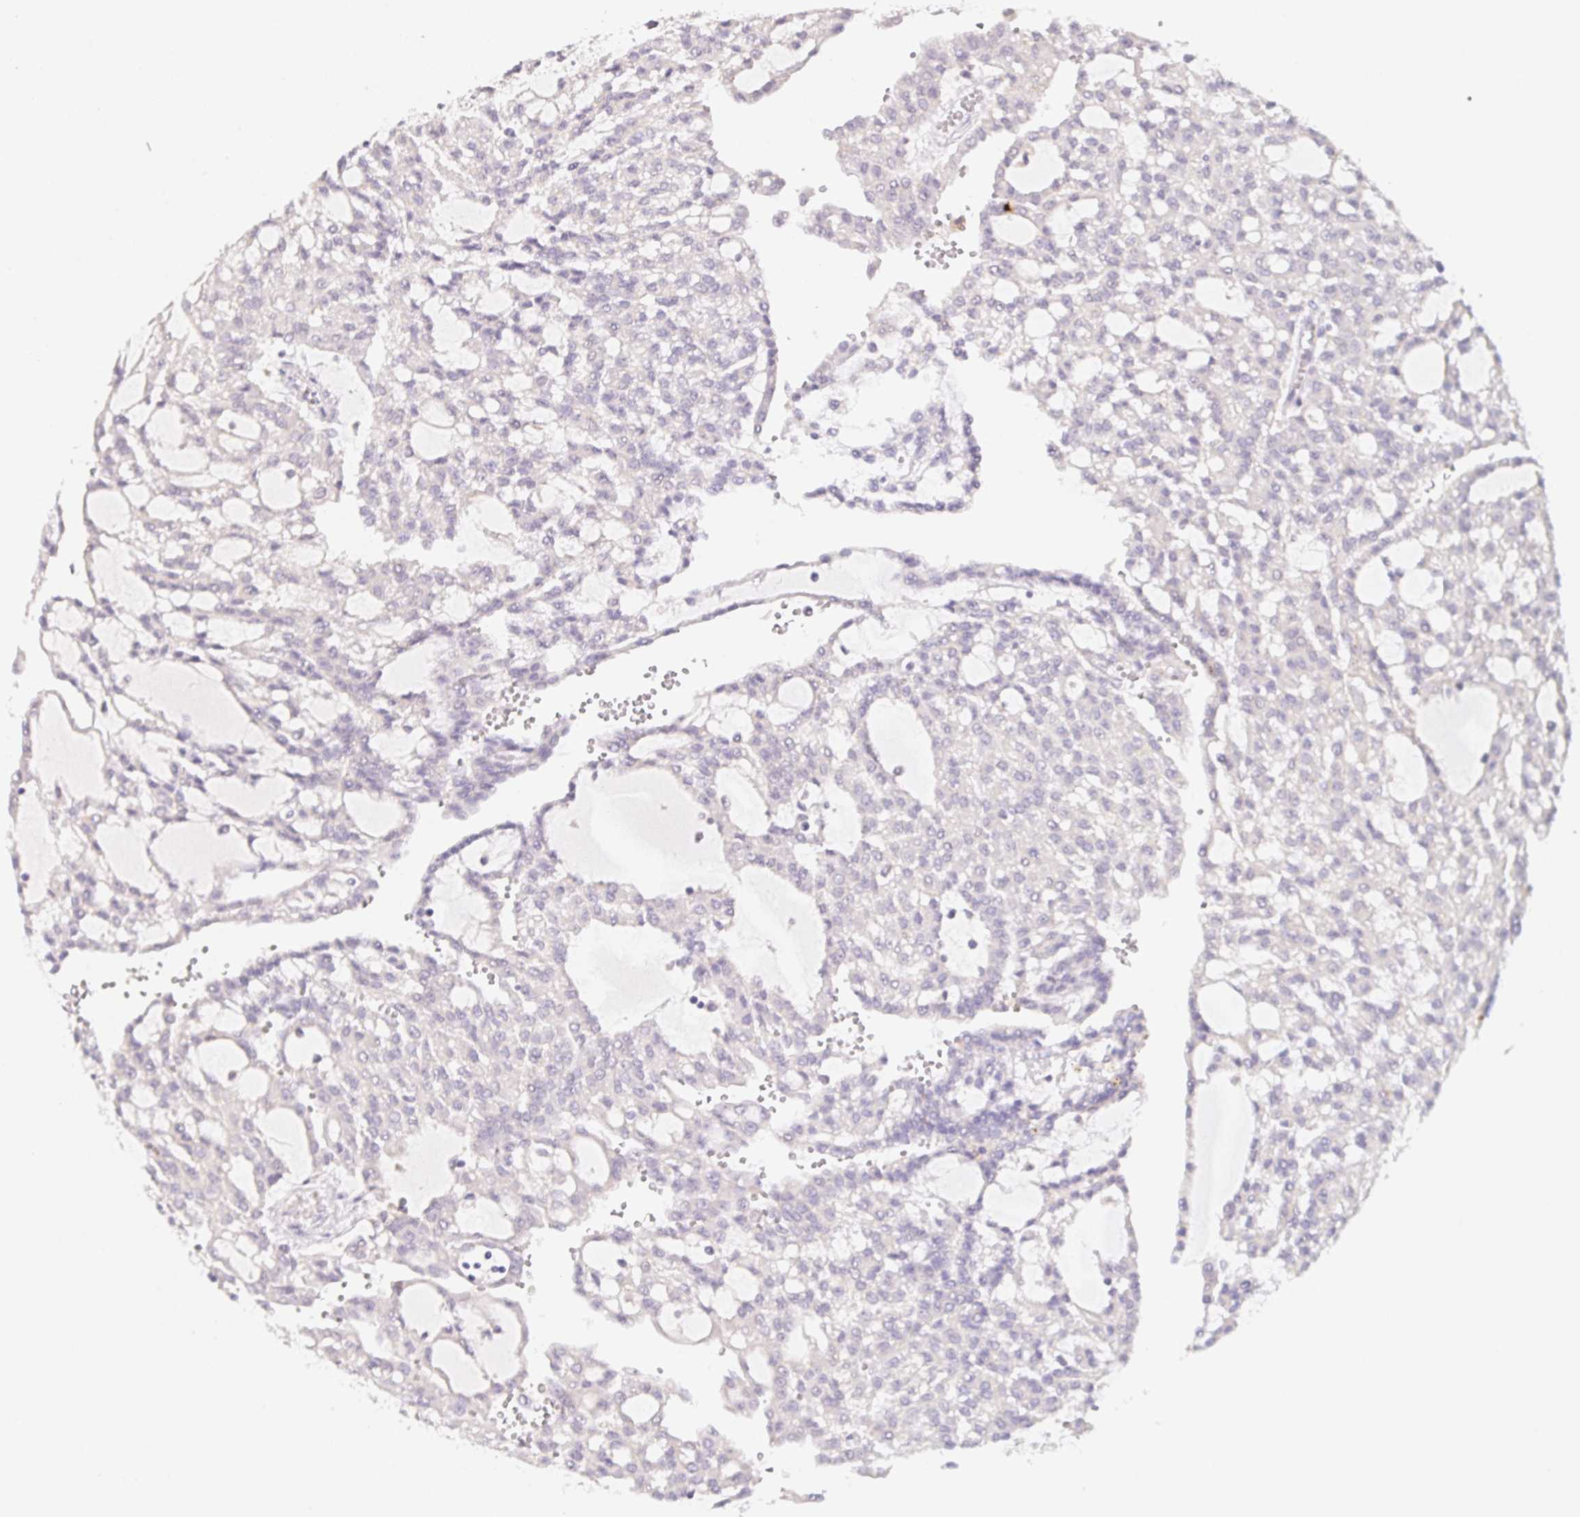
{"staining": {"intensity": "negative", "quantity": "none", "location": "none"}, "tissue": "renal cancer", "cell_type": "Tumor cells", "image_type": "cancer", "snomed": [{"axis": "morphology", "description": "Adenocarcinoma, NOS"}, {"axis": "topography", "description": "Kidney"}], "caption": "Immunohistochemical staining of adenocarcinoma (renal) displays no significant expression in tumor cells. (DAB (3,3'-diaminobenzidine) immunohistochemistry (IHC) visualized using brightfield microscopy, high magnification).", "gene": "SLC6A18", "patient": {"sex": "male", "age": 63}}